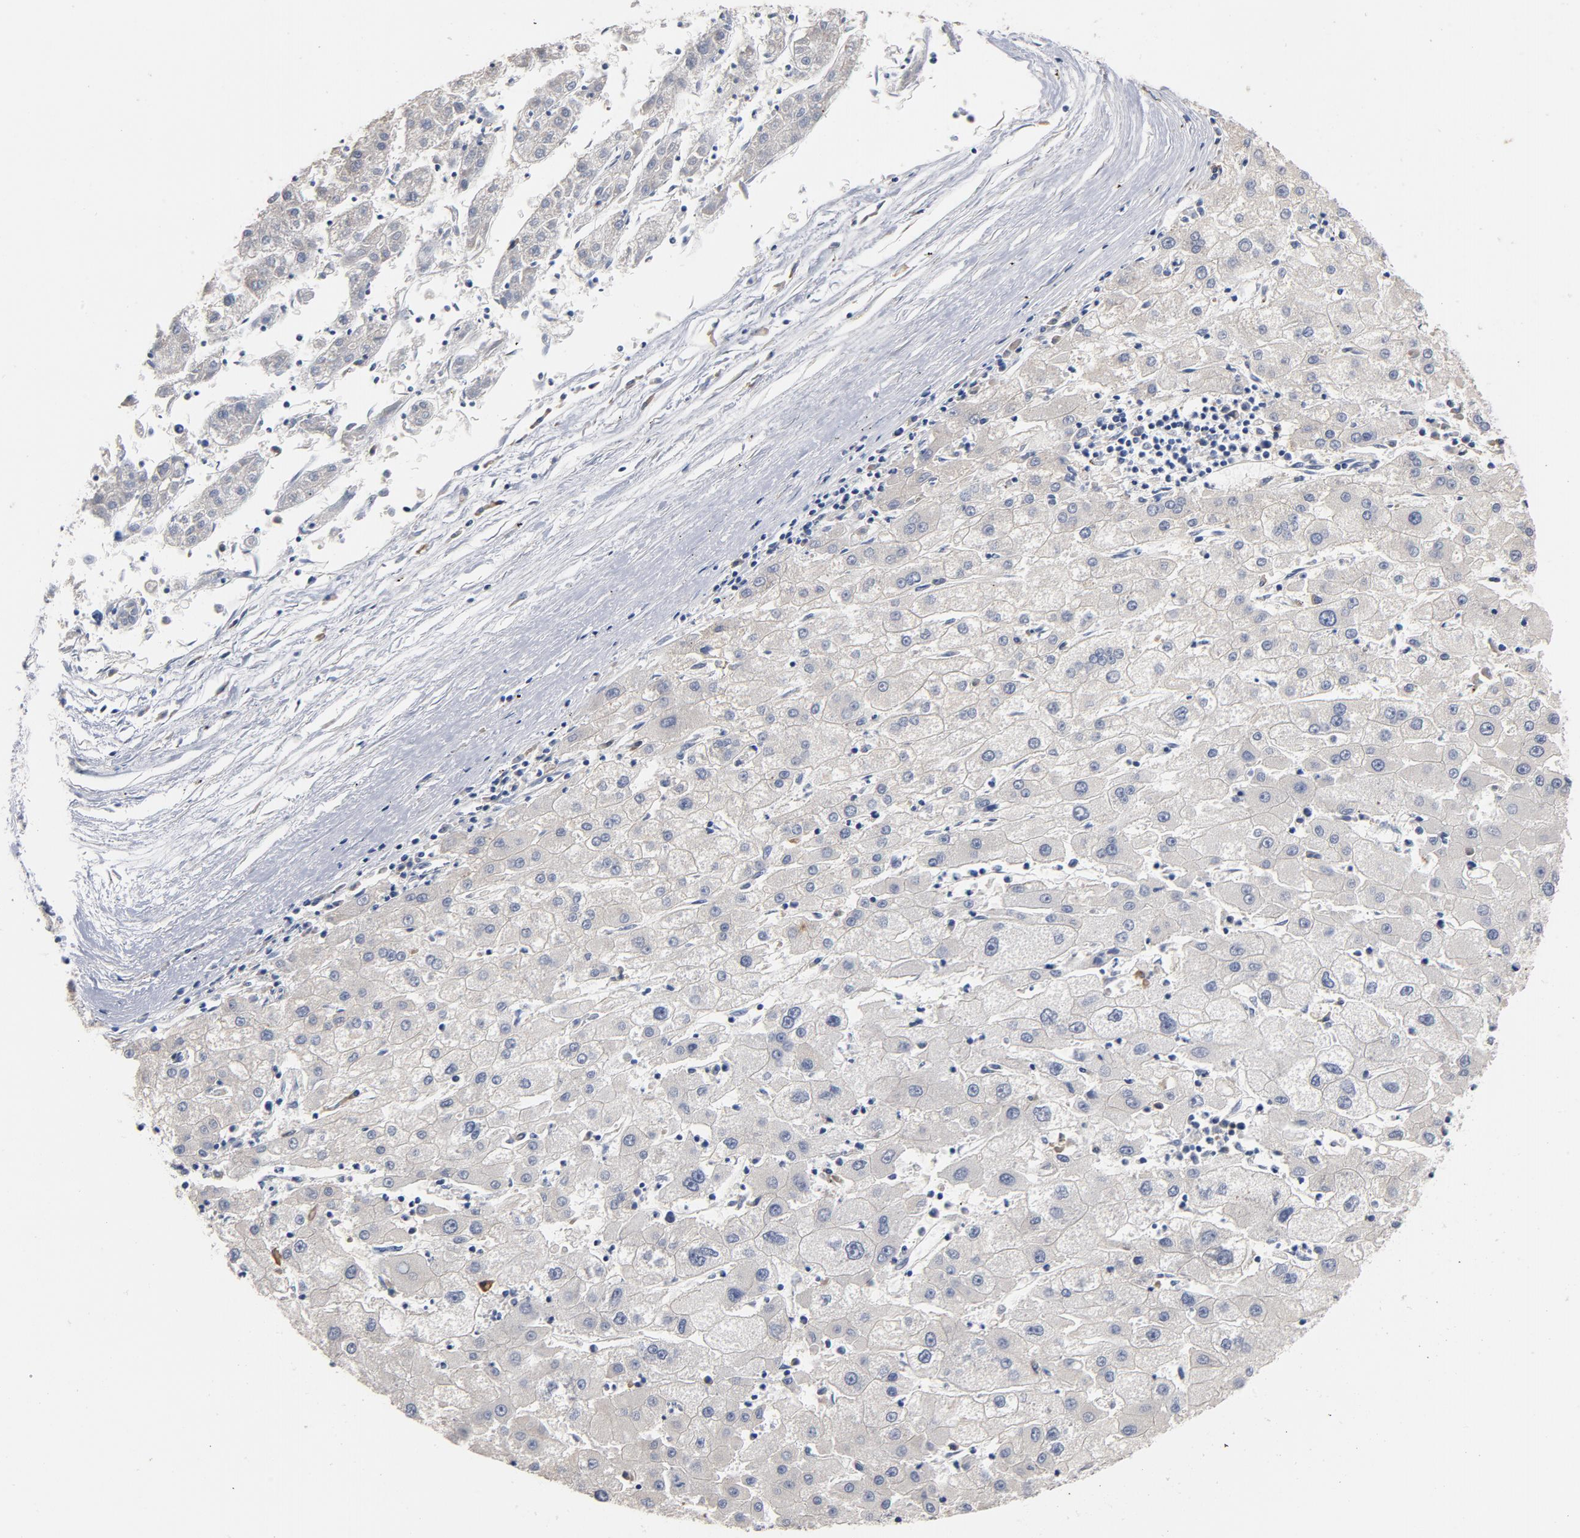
{"staining": {"intensity": "negative", "quantity": "none", "location": "none"}, "tissue": "liver cancer", "cell_type": "Tumor cells", "image_type": "cancer", "snomed": [{"axis": "morphology", "description": "Carcinoma, Hepatocellular, NOS"}, {"axis": "topography", "description": "Liver"}], "caption": "There is no significant staining in tumor cells of liver cancer. (DAB (3,3'-diaminobenzidine) IHC with hematoxylin counter stain).", "gene": "TLR4", "patient": {"sex": "male", "age": 72}}